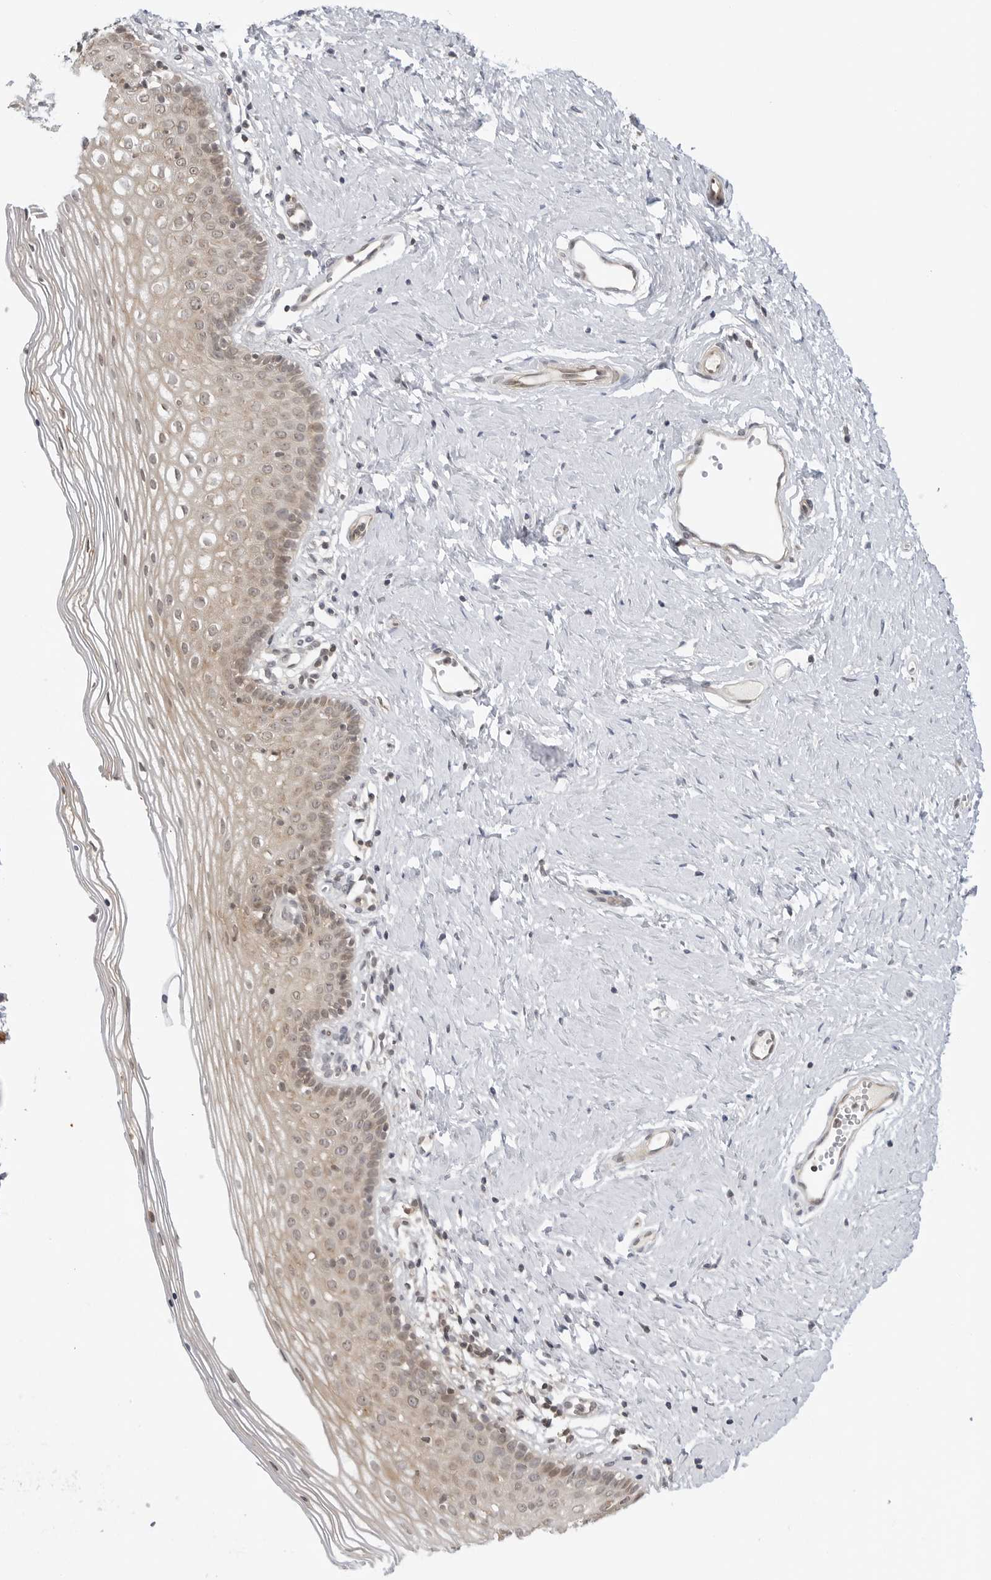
{"staining": {"intensity": "moderate", "quantity": "25%-75%", "location": "cytoplasmic/membranous,nuclear"}, "tissue": "vagina", "cell_type": "Squamous epithelial cells", "image_type": "normal", "snomed": [{"axis": "morphology", "description": "Normal tissue, NOS"}, {"axis": "topography", "description": "Vagina"}], "caption": "Protein expression by IHC exhibits moderate cytoplasmic/membranous,nuclear positivity in approximately 25%-75% of squamous epithelial cells in unremarkable vagina.", "gene": "MAP2K5", "patient": {"sex": "female", "age": 32}}